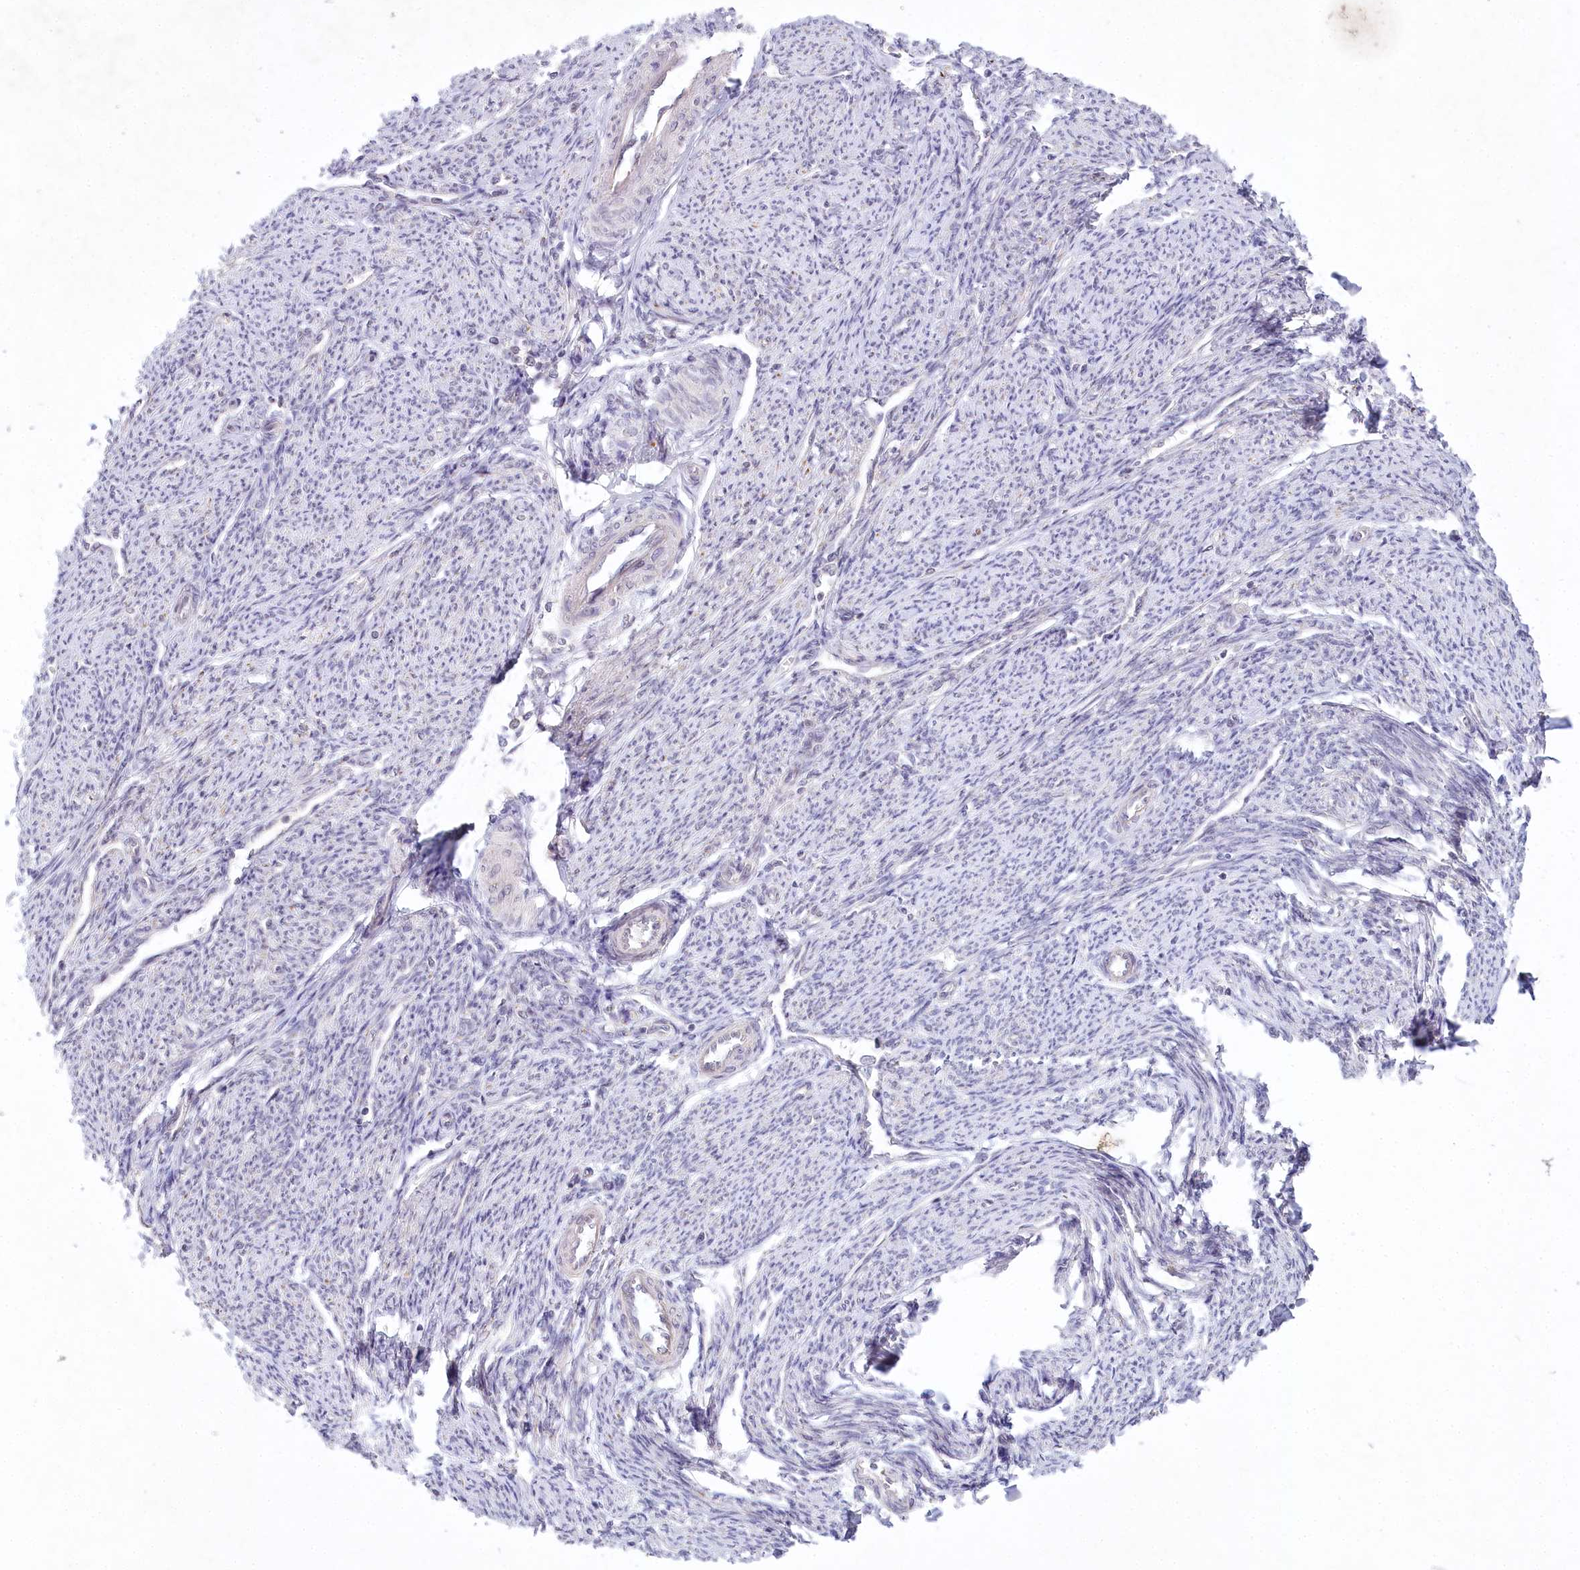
{"staining": {"intensity": "moderate", "quantity": "<25%", "location": "cytoplasmic/membranous"}, "tissue": "smooth muscle", "cell_type": "Smooth muscle cells", "image_type": "normal", "snomed": [{"axis": "morphology", "description": "Normal tissue, NOS"}, {"axis": "topography", "description": "Smooth muscle"}, {"axis": "topography", "description": "Uterus"}], "caption": "IHC (DAB (3,3'-diaminobenzidine)) staining of unremarkable human smooth muscle demonstrates moderate cytoplasmic/membranous protein expression in approximately <25% of smooth muscle cells.", "gene": "AMTN", "patient": {"sex": "female", "age": 59}}